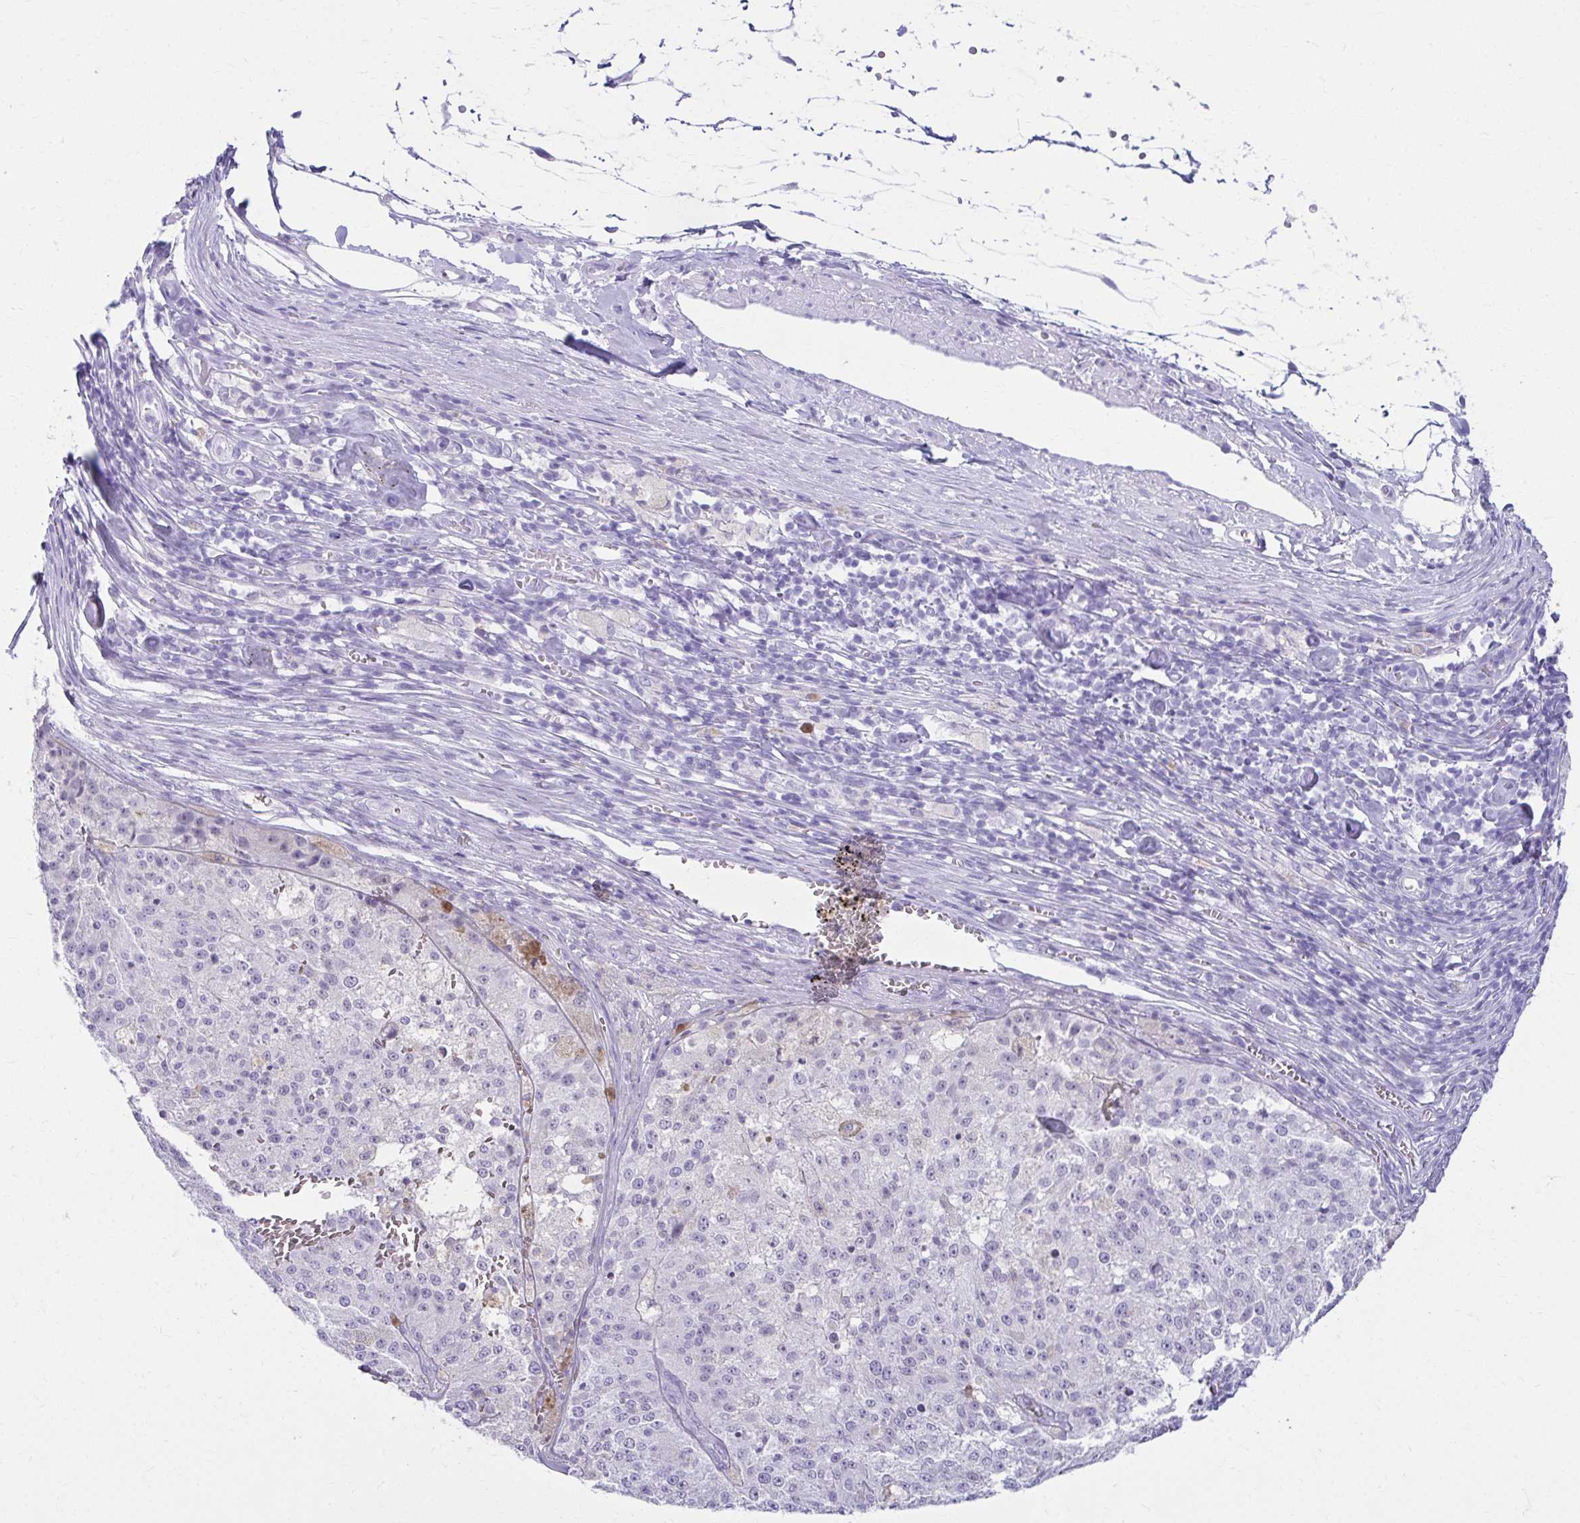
{"staining": {"intensity": "negative", "quantity": "none", "location": "none"}, "tissue": "melanoma", "cell_type": "Tumor cells", "image_type": "cancer", "snomed": [{"axis": "morphology", "description": "Malignant melanoma, Metastatic site"}, {"axis": "topography", "description": "Lymph node"}], "caption": "IHC photomicrograph of neoplastic tissue: human malignant melanoma (metastatic site) stained with DAB reveals no significant protein expression in tumor cells.", "gene": "ATP4B", "patient": {"sex": "female", "age": 64}}